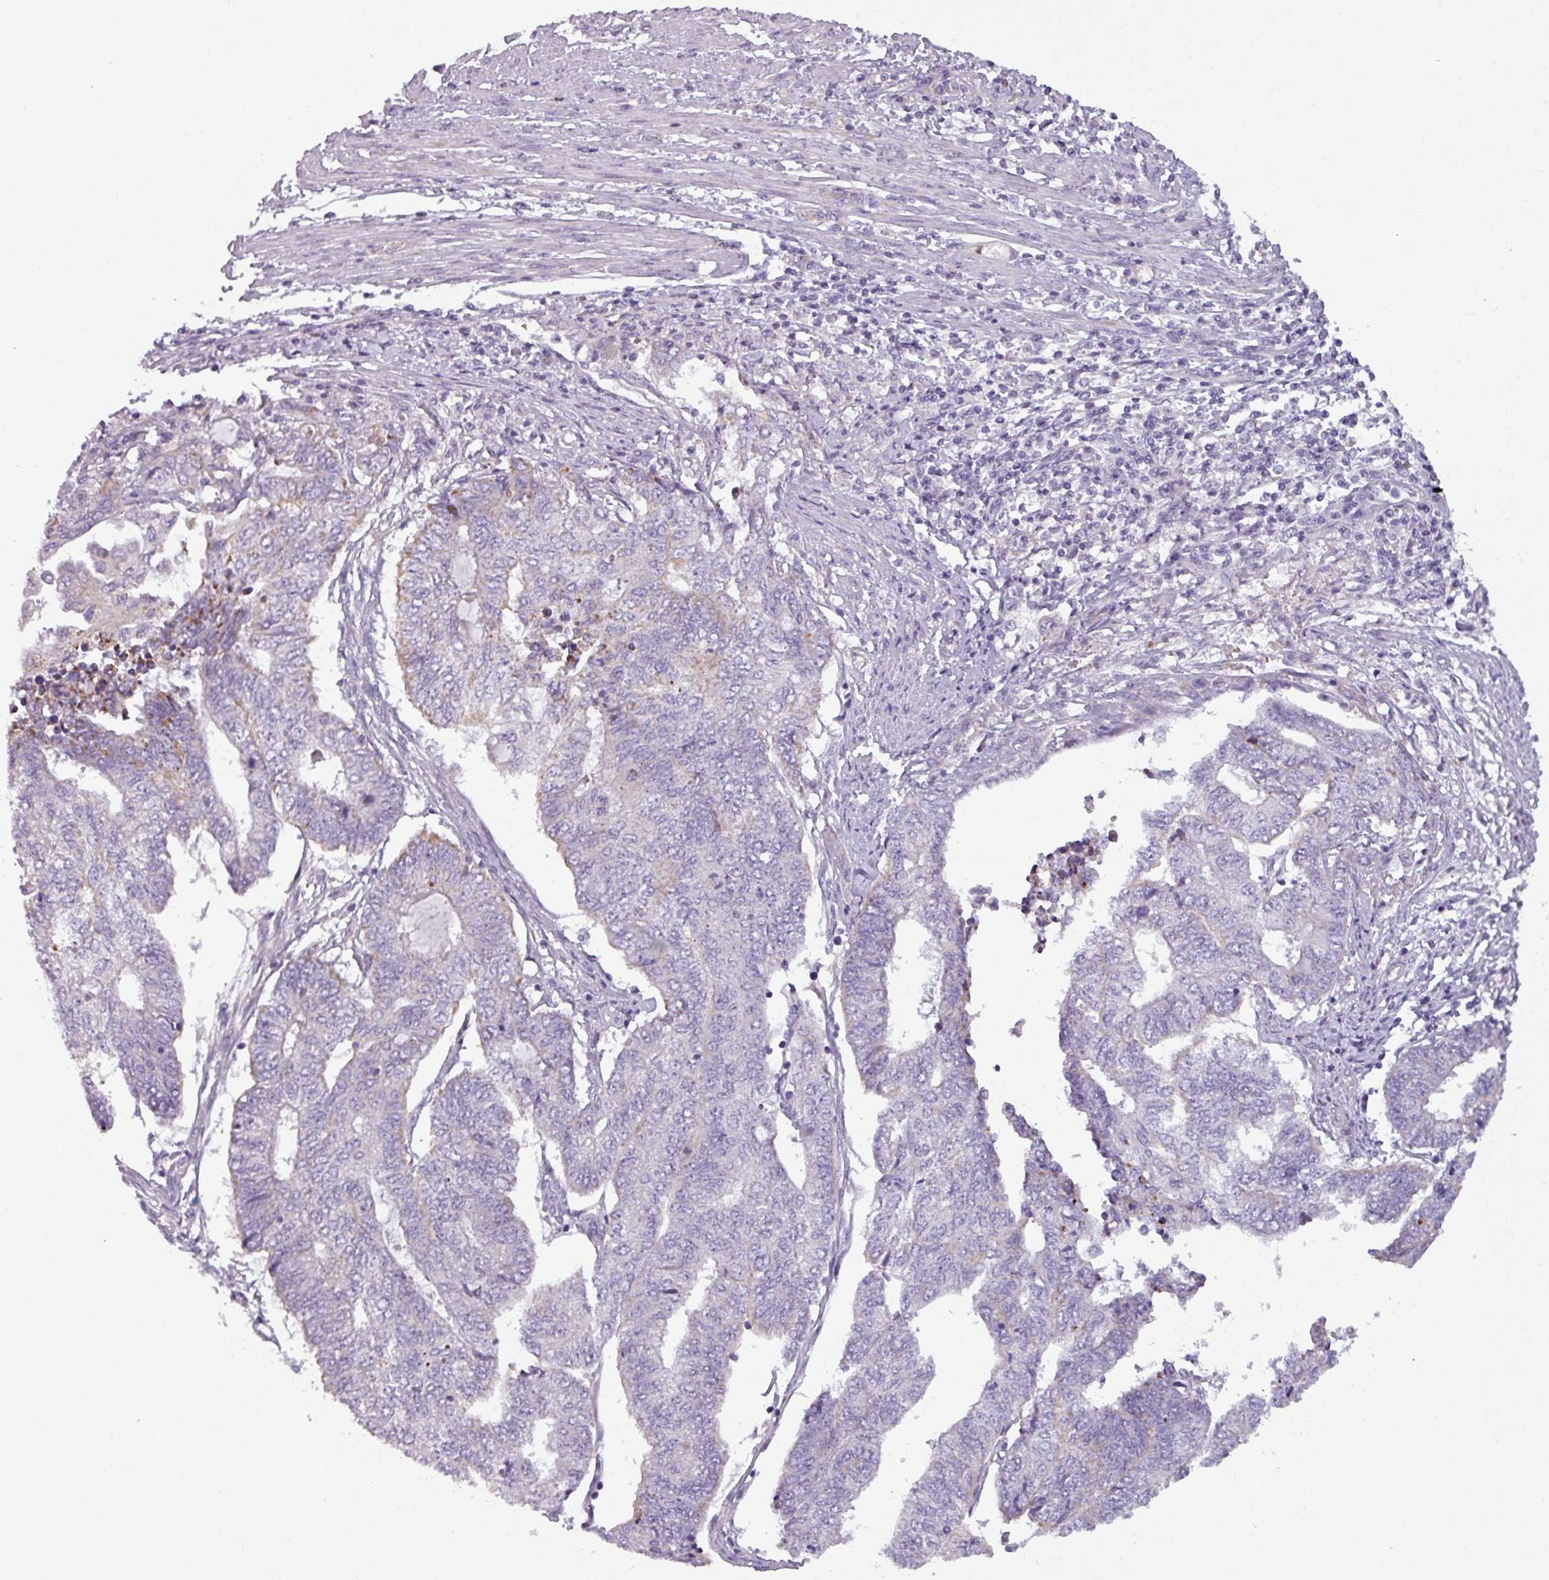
{"staining": {"intensity": "weak", "quantity": "<25%", "location": "cytoplasmic/membranous"}, "tissue": "endometrial cancer", "cell_type": "Tumor cells", "image_type": "cancer", "snomed": [{"axis": "morphology", "description": "Adenocarcinoma, NOS"}, {"axis": "topography", "description": "Uterus"}, {"axis": "topography", "description": "Endometrium"}], "caption": "The immunohistochemistry micrograph has no significant staining in tumor cells of adenocarcinoma (endometrial) tissue. (Stains: DAB (3,3'-diaminobenzidine) immunohistochemistry (IHC) with hematoxylin counter stain, Microscopy: brightfield microscopy at high magnification).", "gene": "PNMA6A", "patient": {"sex": "female", "age": 70}}